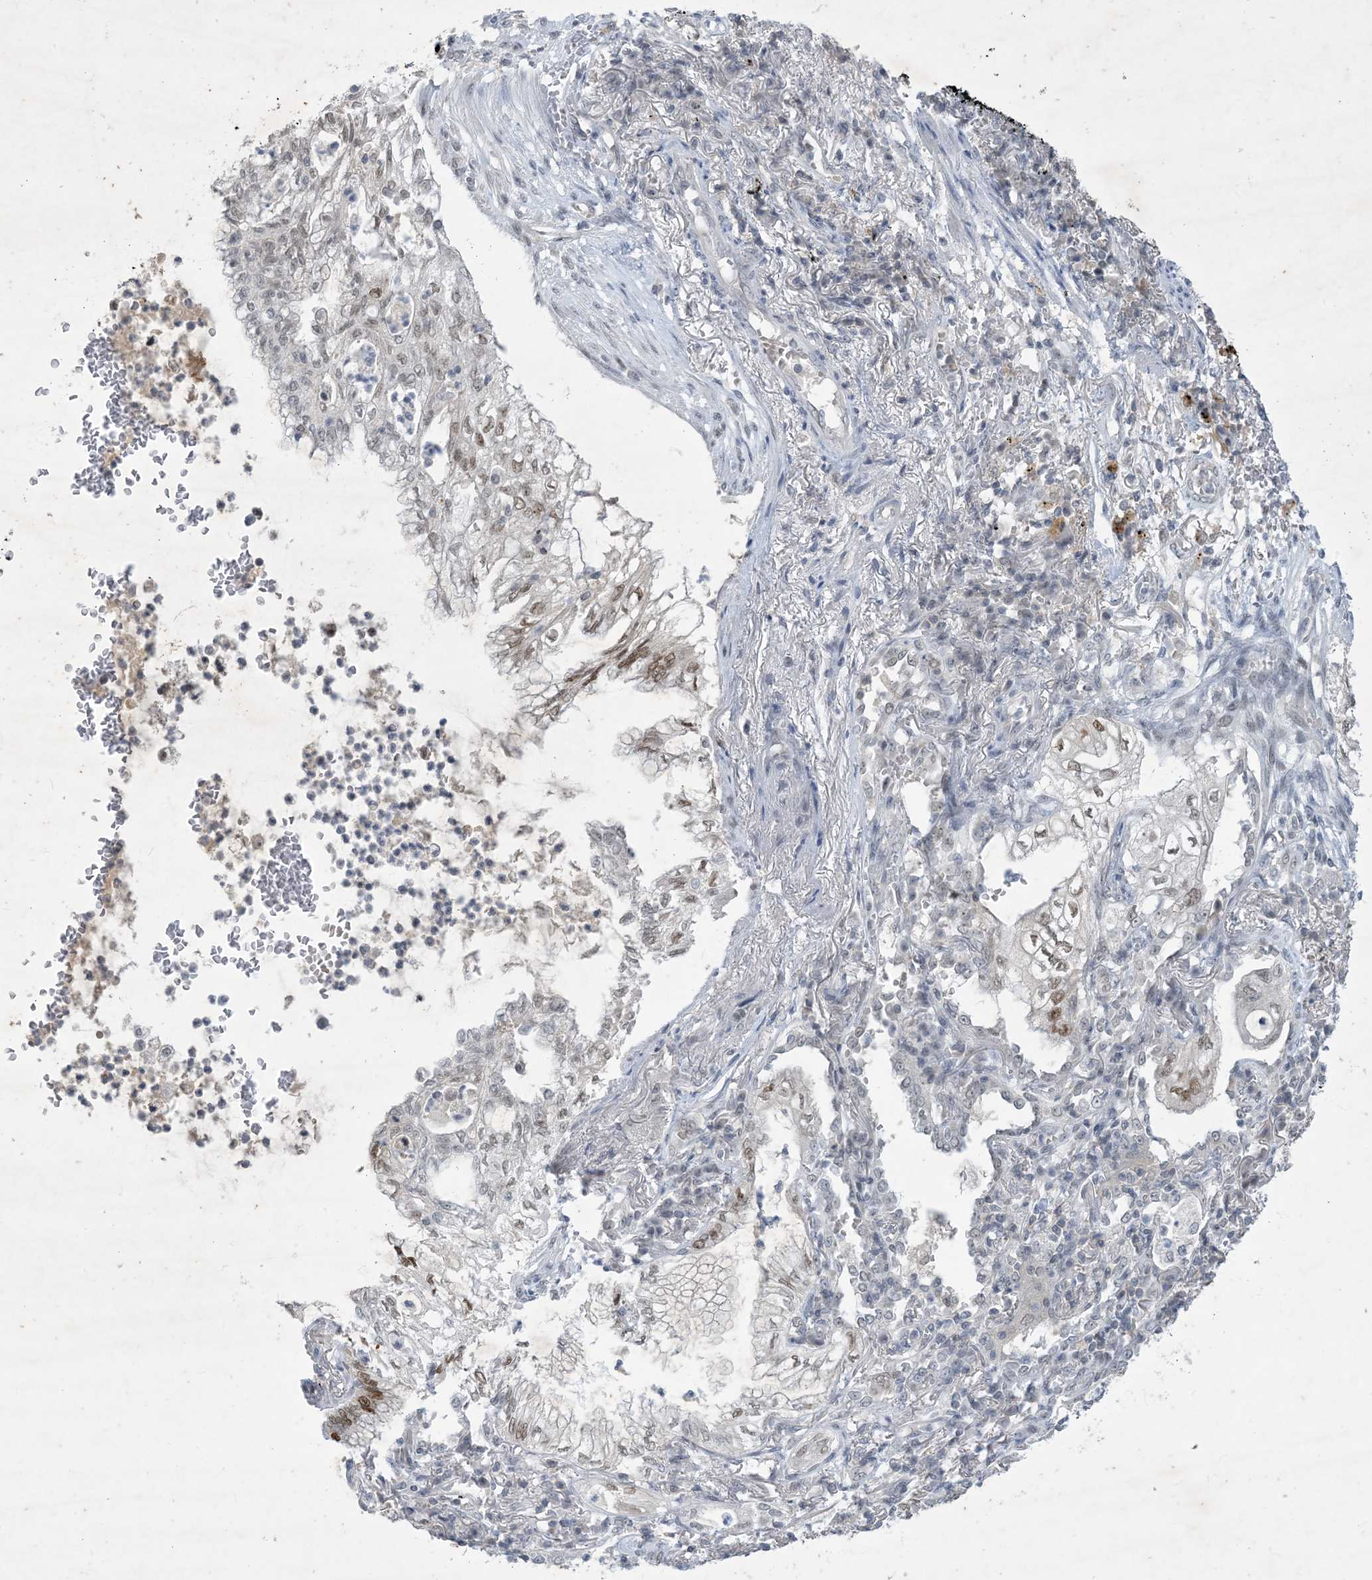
{"staining": {"intensity": "moderate", "quantity": ">75%", "location": "nuclear"}, "tissue": "lung cancer", "cell_type": "Tumor cells", "image_type": "cancer", "snomed": [{"axis": "morphology", "description": "Adenocarcinoma, NOS"}, {"axis": "topography", "description": "Lung"}], "caption": "Brown immunohistochemical staining in human adenocarcinoma (lung) displays moderate nuclear positivity in about >75% of tumor cells.", "gene": "ZNF674", "patient": {"sex": "female", "age": 70}}